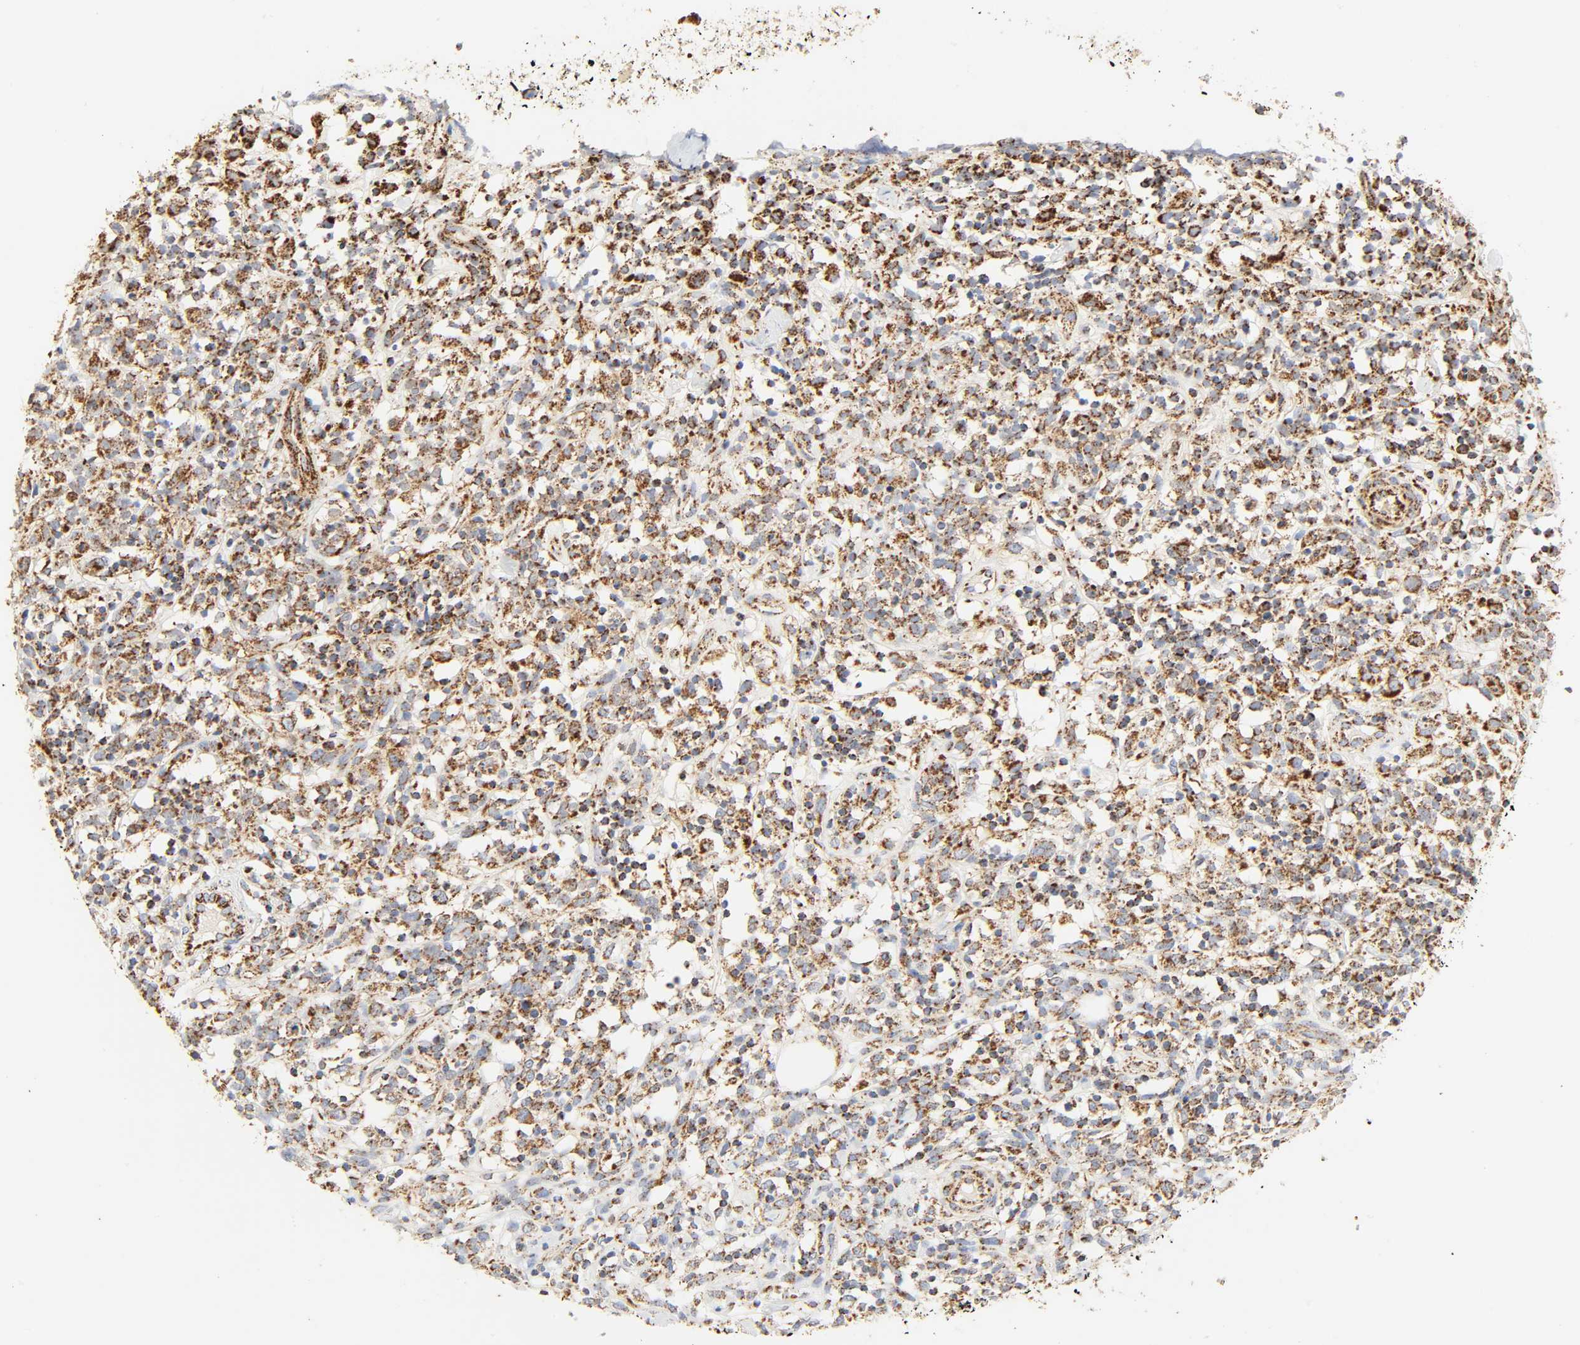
{"staining": {"intensity": "moderate", "quantity": ">75%", "location": "cytoplasmic/membranous"}, "tissue": "lymphoma", "cell_type": "Tumor cells", "image_type": "cancer", "snomed": [{"axis": "morphology", "description": "Malignant lymphoma, non-Hodgkin's type, High grade"}, {"axis": "topography", "description": "Lymph node"}], "caption": "This is a micrograph of IHC staining of high-grade malignant lymphoma, non-Hodgkin's type, which shows moderate expression in the cytoplasmic/membranous of tumor cells.", "gene": "ACAT1", "patient": {"sex": "female", "age": 73}}